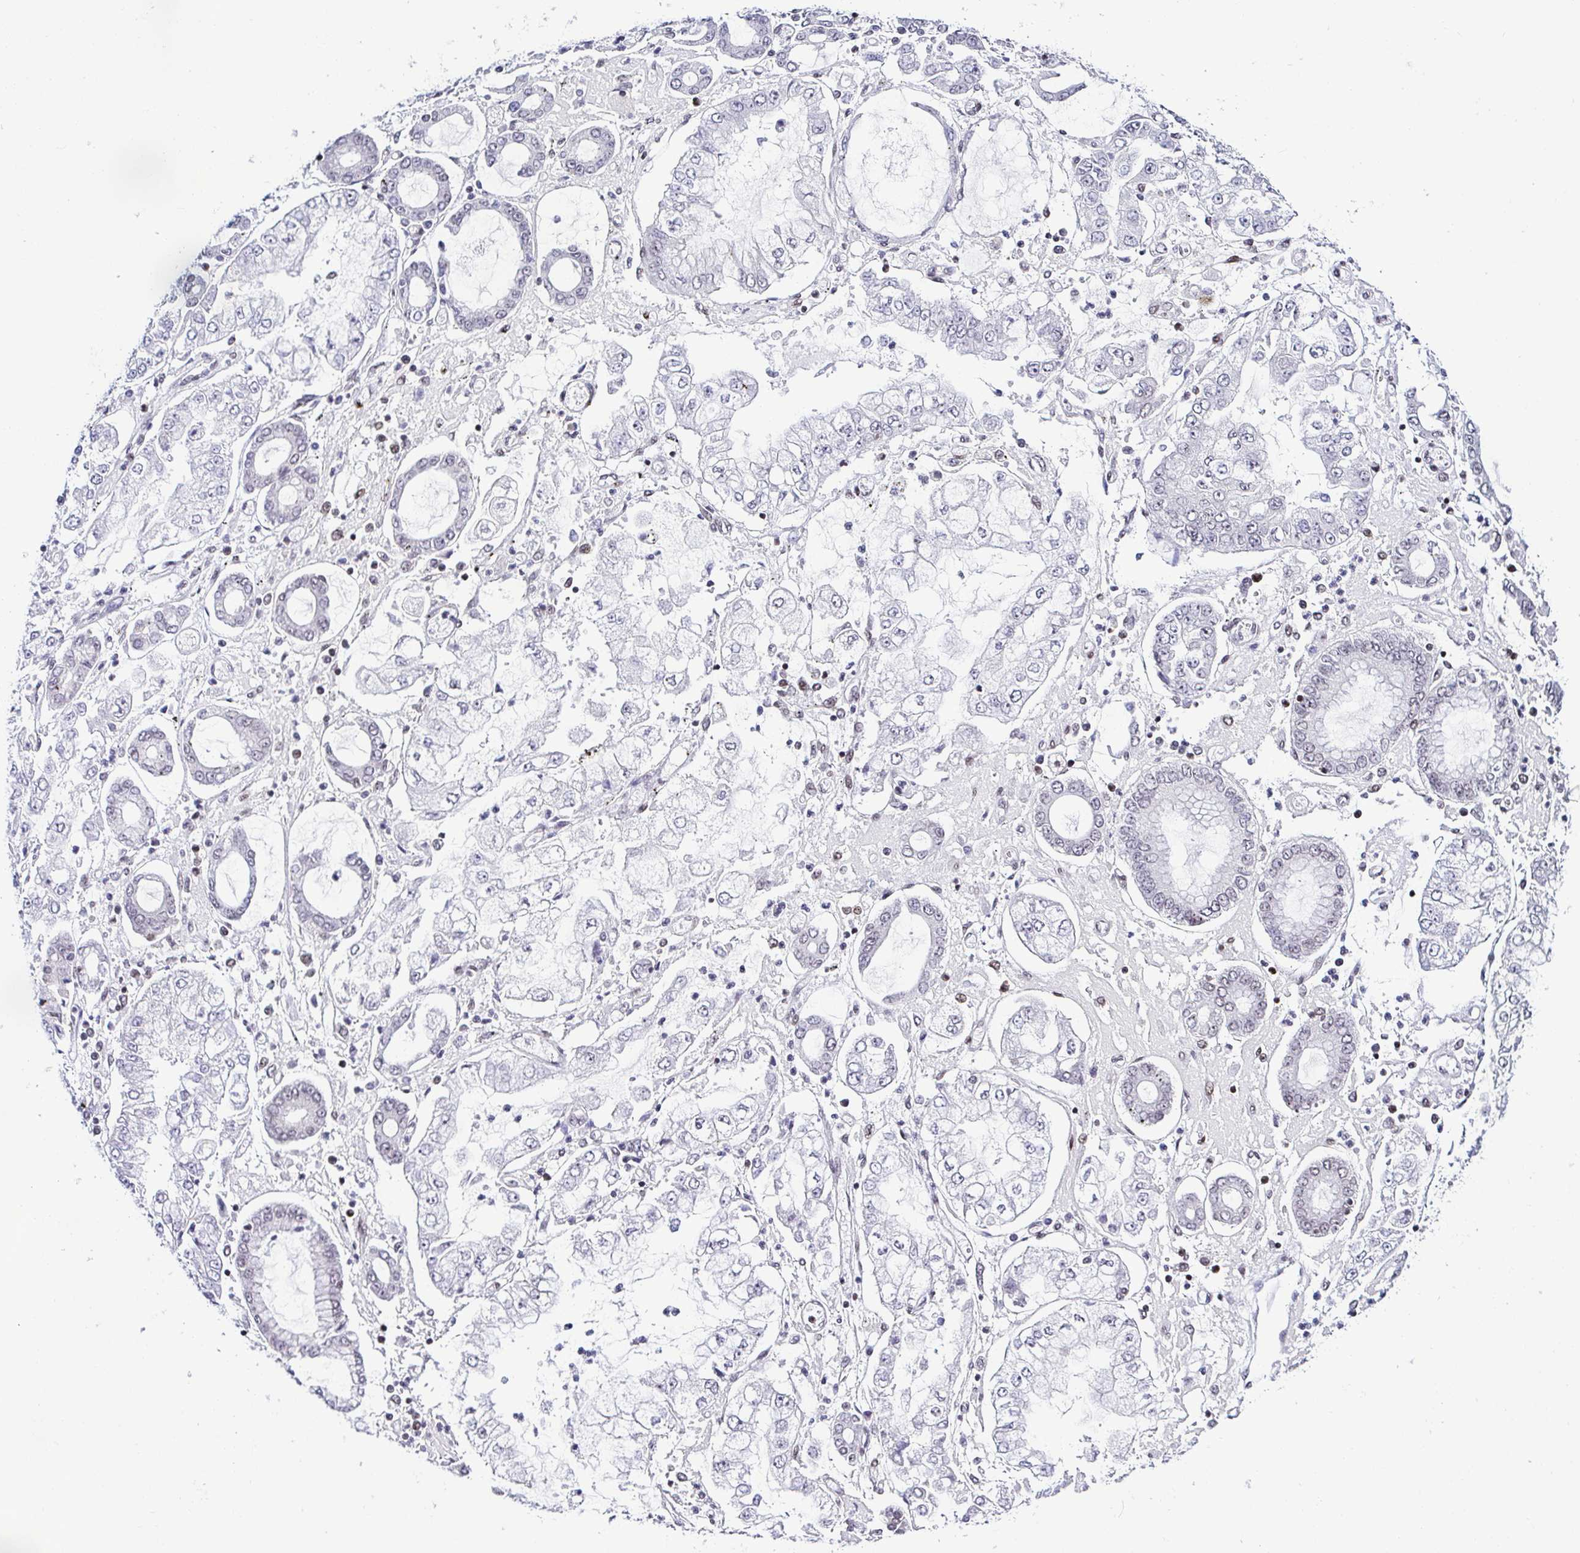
{"staining": {"intensity": "negative", "quantity": "none", "location": "none"}, "tissue": "stomach cancer", "cell_type": "Tumor cells", "image_type": "cancer", "snomed": [{"axis": "morphology", "description": "Adenocarcinoma, NOS"}, {"axis": "topography", "description": "Stomach"}], "caption": "Tumor cells are negative for brown protein staining in stomach adenocarcinoma.", "gene": "DR1", "patient": {"sex": "male", "age": 76}}